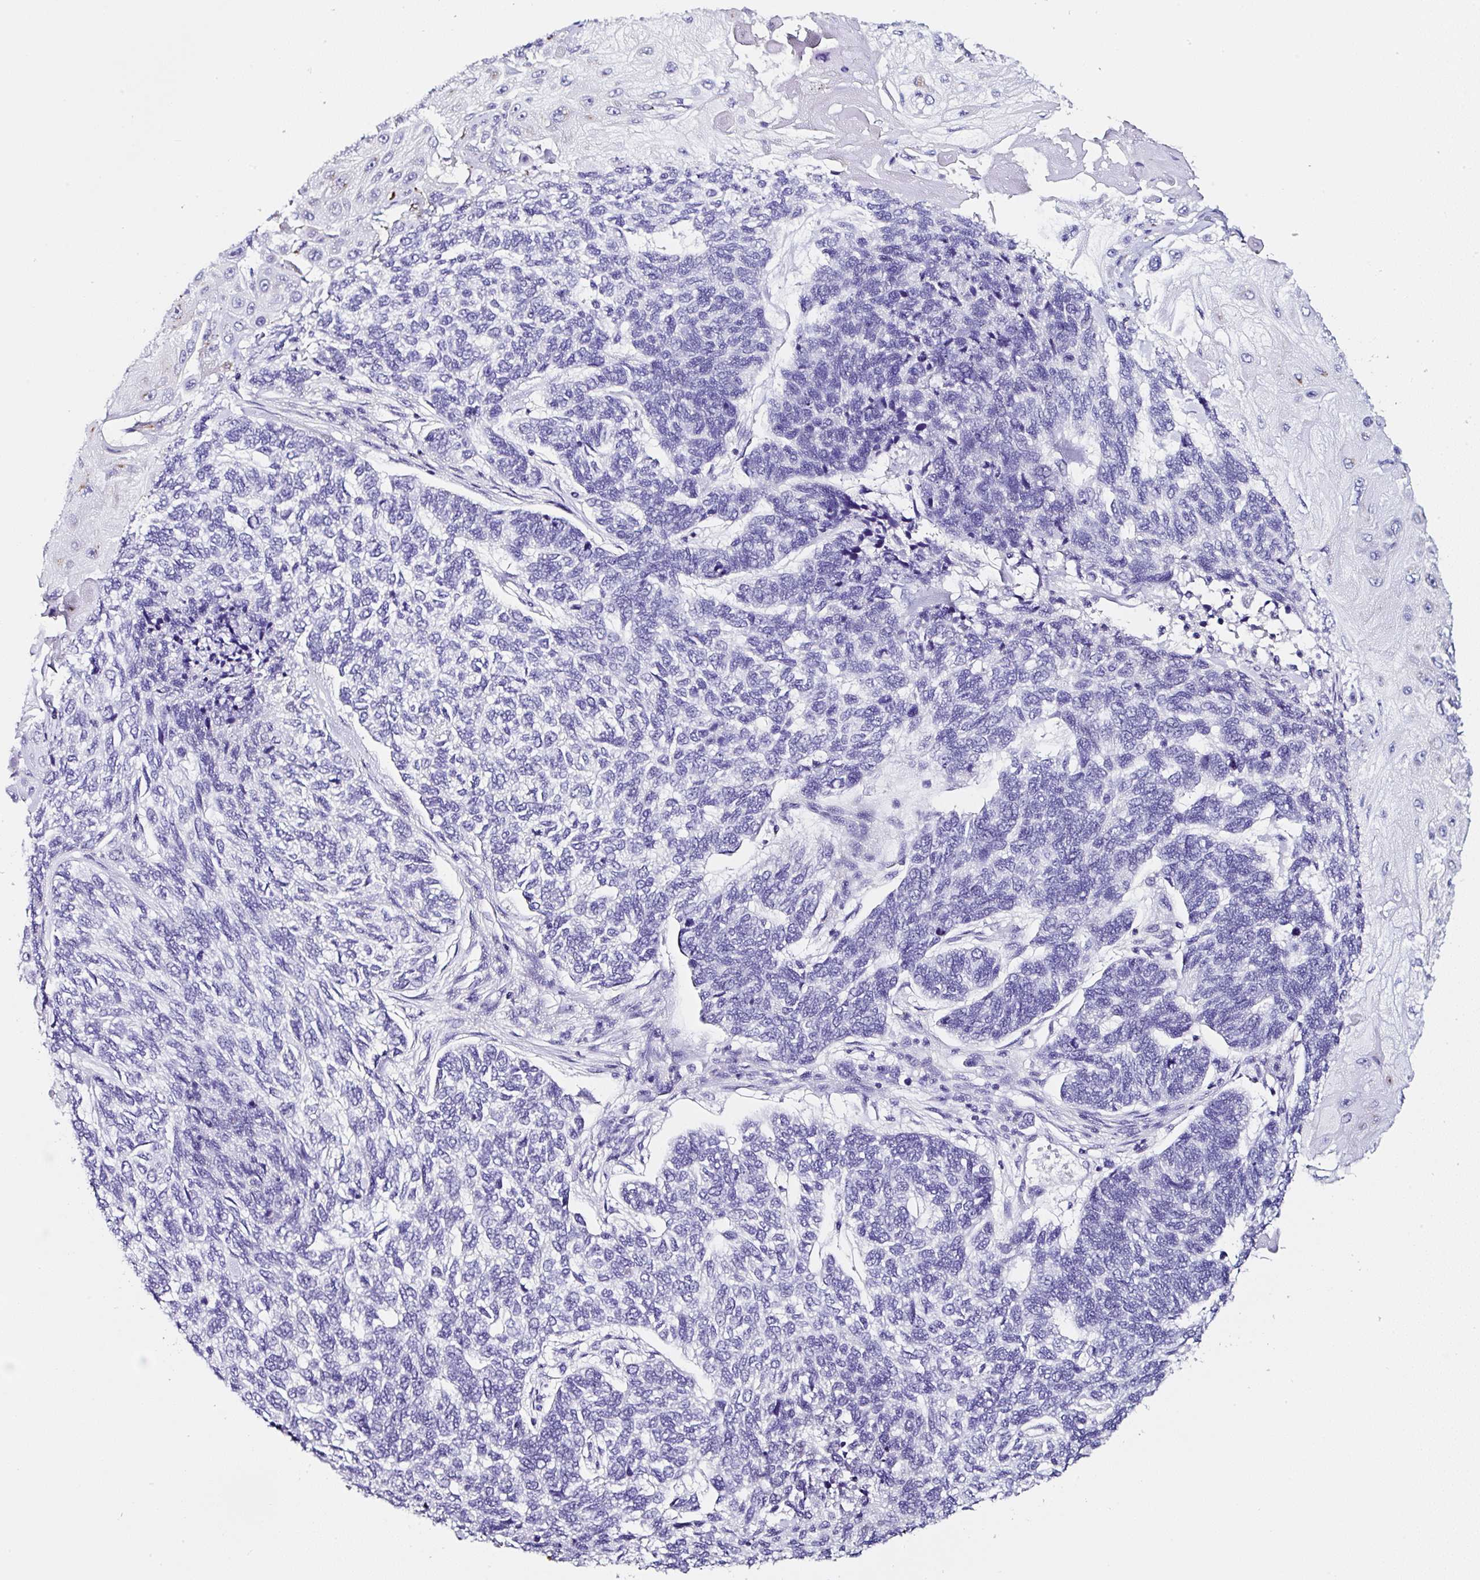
{"staining": {"intensity": "negative", "quantity": "none", "location": "none"}, "tissue": "skin cancer", "cell_type": "Tumor cells", "image_type": "cancer", "snomed": [{"axis": "morphology", "description": "Basal cell carcinoma"}, {"axis": "topography", "description": "Skin"}], "caption": "This is a histopathology image of IHC staining of skin cancer (basal cell carcinoma), which shows no expression in tumor cells.", "gene": "TMPRSS11E", "patient": {"sex": "female", "age": 65}}